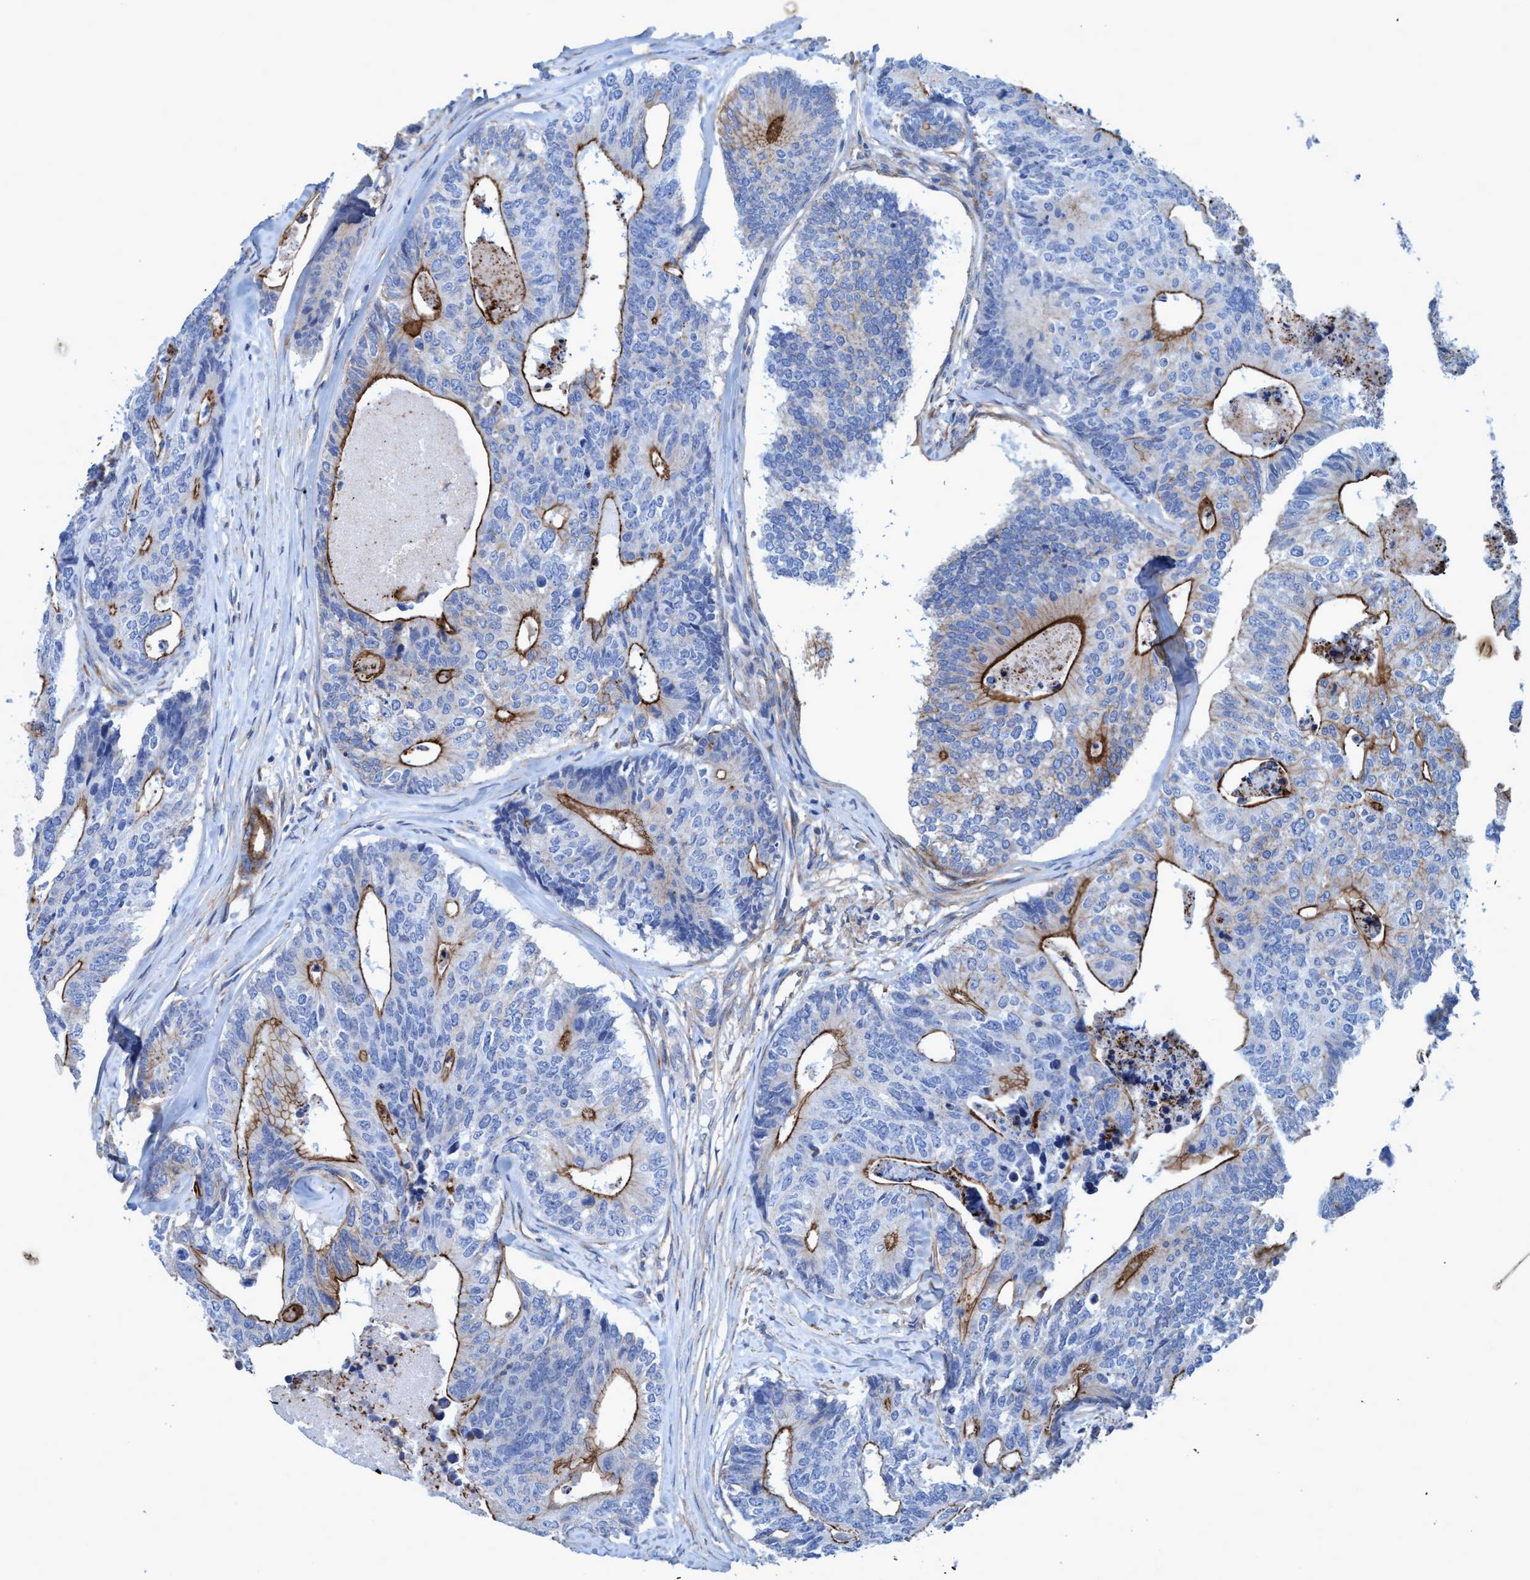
{"staining": {"intensity": "moderate", "quantity": "25%-75%", "location": "cytoplasmic/membranous"}, "tissue": "colorectal cancer", "cell_type": "Tumor cells", "image_type": "cancer", "snomed": [{"axis": "morphology", "description": "Adenocarcinoma, NOS"}, {"axis": "topography", "description": "Colon"}], "caption": "This is a photomicrograph of immunohistochemistry (IHC) staining of colorectal adenocarcinoma, which shows moderate staining in the cytoplasmic/membranous of tumor cells.", "gene": "GULP1", "patient": {"sex": "female", "age": 67}}